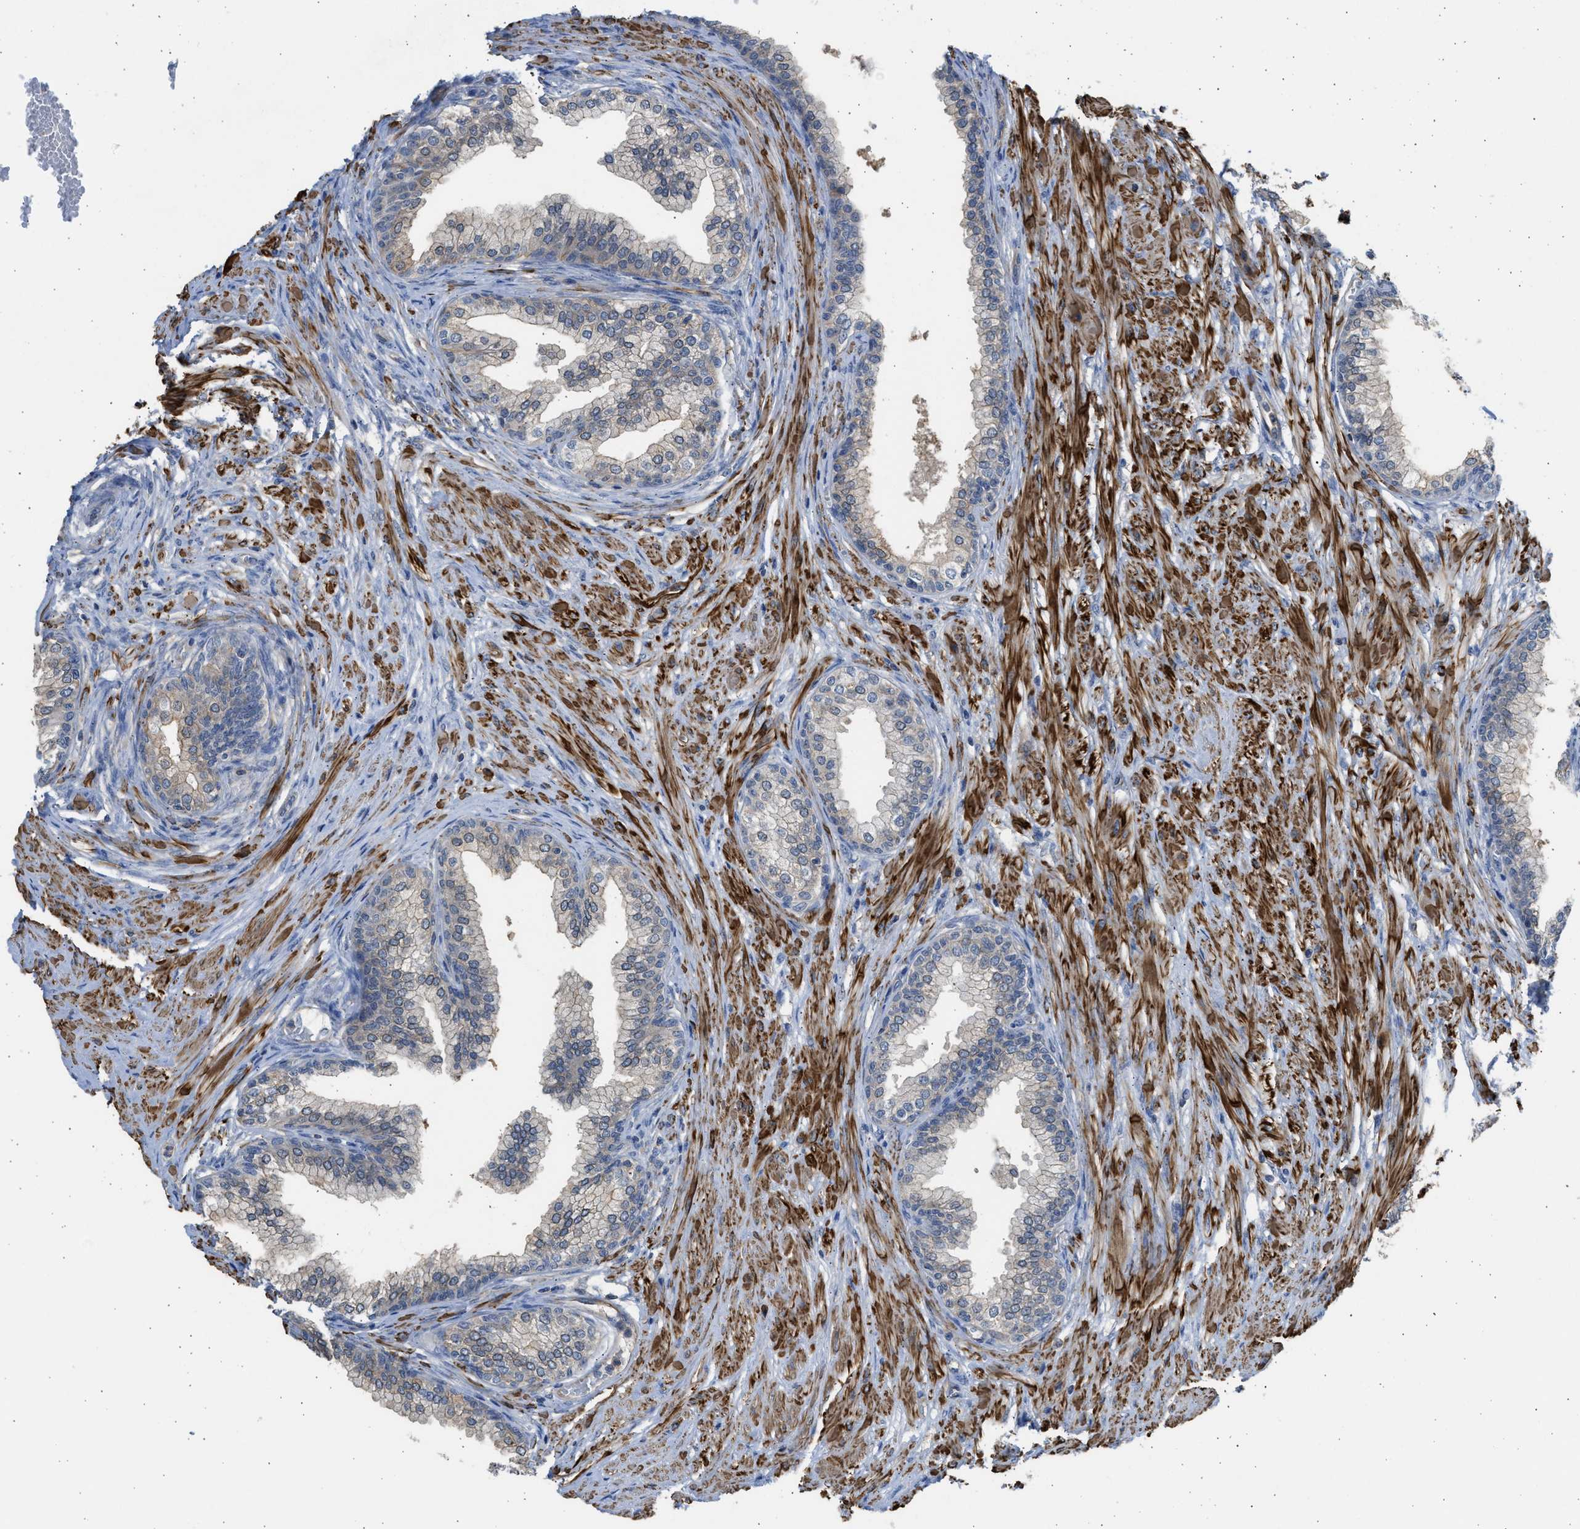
{"staining": {"intensity": "negative", "quantity": "none", "location": "none"}, "tissue": "prostate", "cell_type": "Glandular cells", "image_type": "normal", "snomed": [{"axis": "morphology", "description": "Normal tissue, NOS"}, {"axis": "morphology", "description": "Urothelial carcinoma, Low grade"}, {"axis": "topography", "description": "Urinary bladder"}, {"axis": "topography", "description": "Prostate"}], "caption": "DAB immunohistochemical staining of unremarkable prostate shows no significant positivity in glandular cells. (DAB (3,3'-diaminobenzidine) immunohistochemistry with hematoxylin counter stain).", "gene": "PCNX3", "patient": {"sex": "male", "age": 60}}